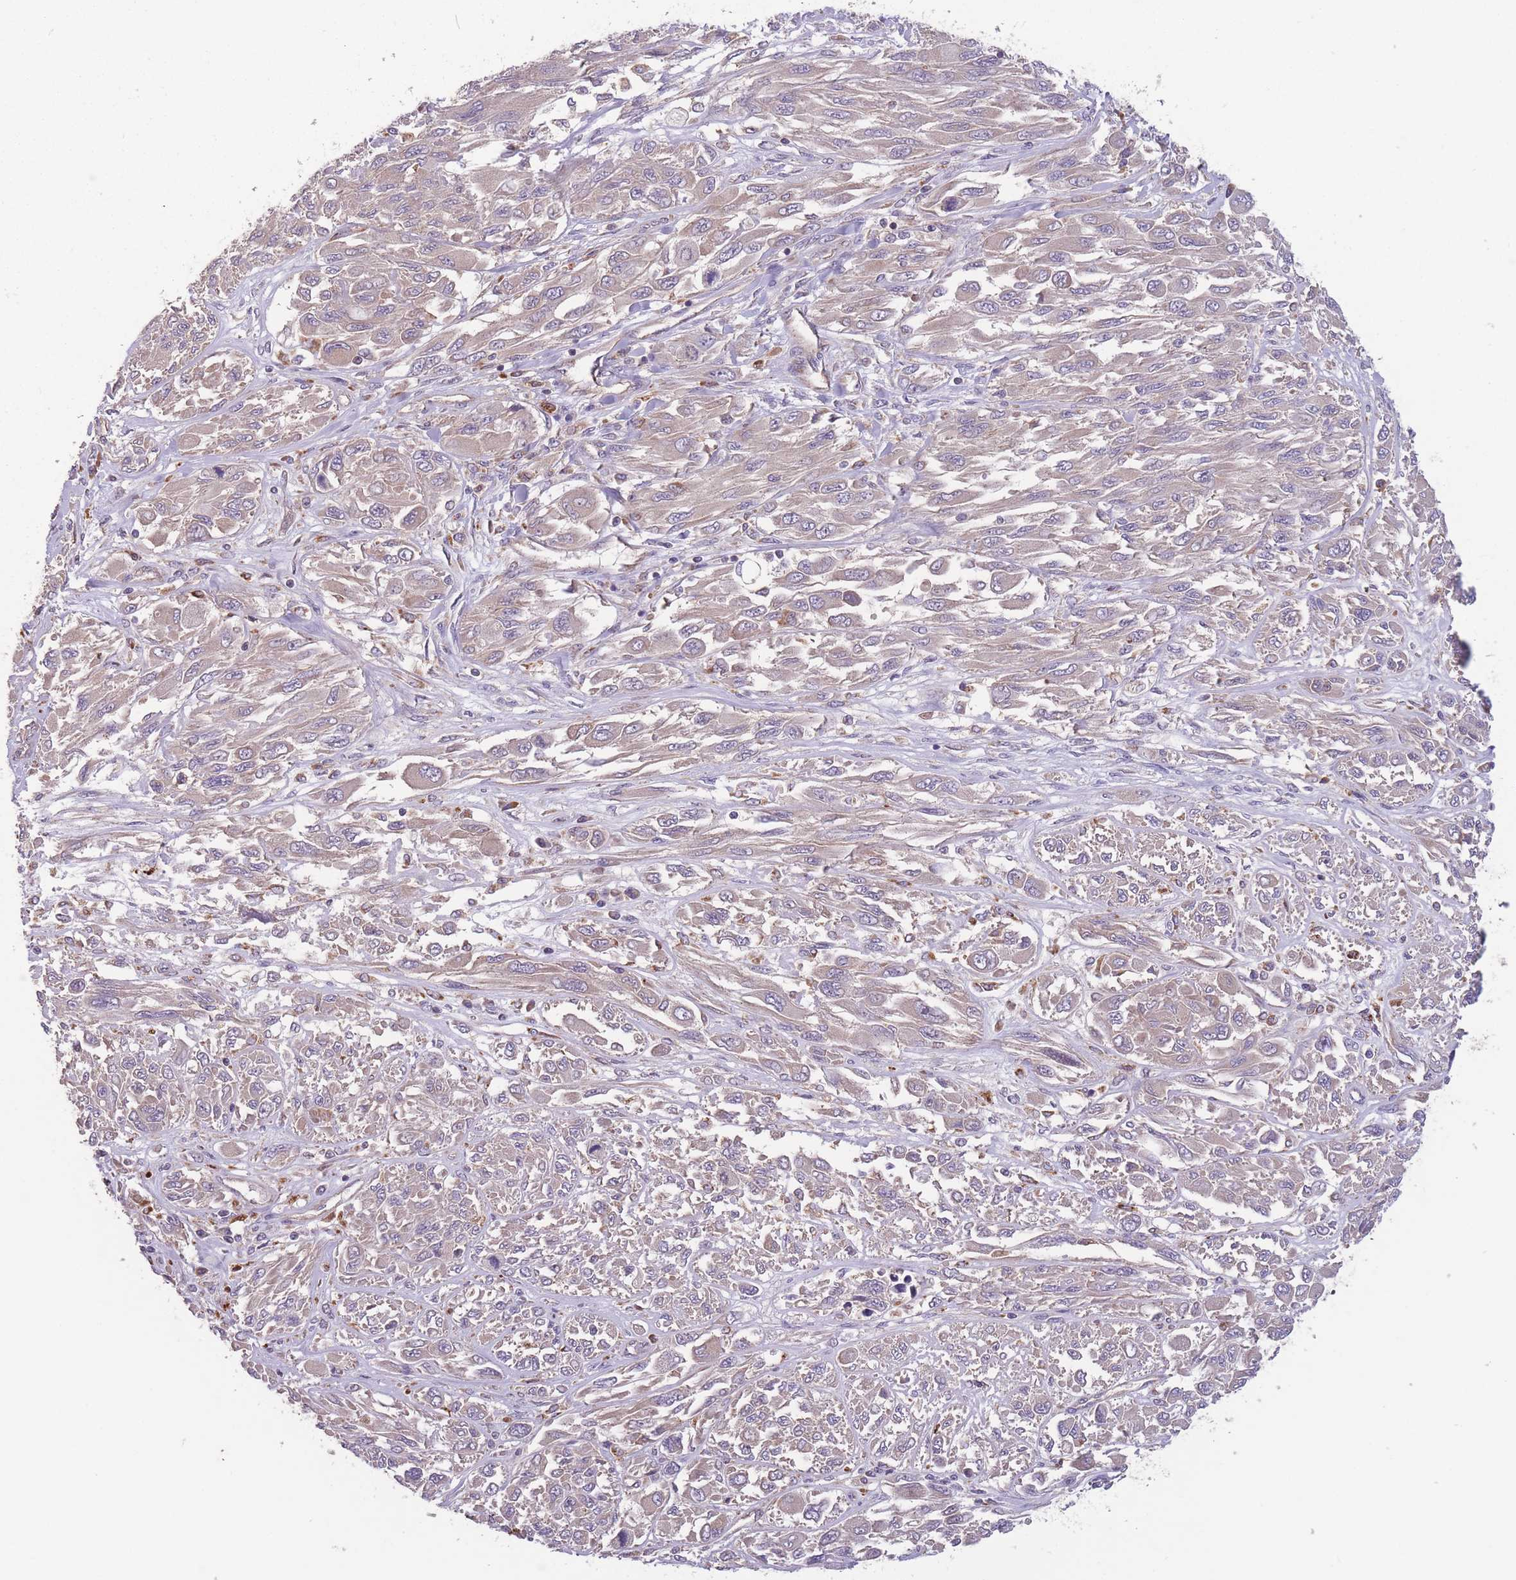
{"staining": {"intensity": "weak", "quantity": "<25%", "location": "cytoplasmic/membranous"}, "tissue": "melanoma", "cell_type": "Tumor cells", "image_type": "cancer", "snomed": [{"axis": "morphology", "description": "Malignant melanoma, NOS"}, {"axis": "topography", "description": "Skin"}], "caption": "This is a photomicrograph of IHC staining of melanoma, which shows no positivity in tumor cells.", "gene": "ITPKC", "patient": {"sex": "female", "age": 91}}